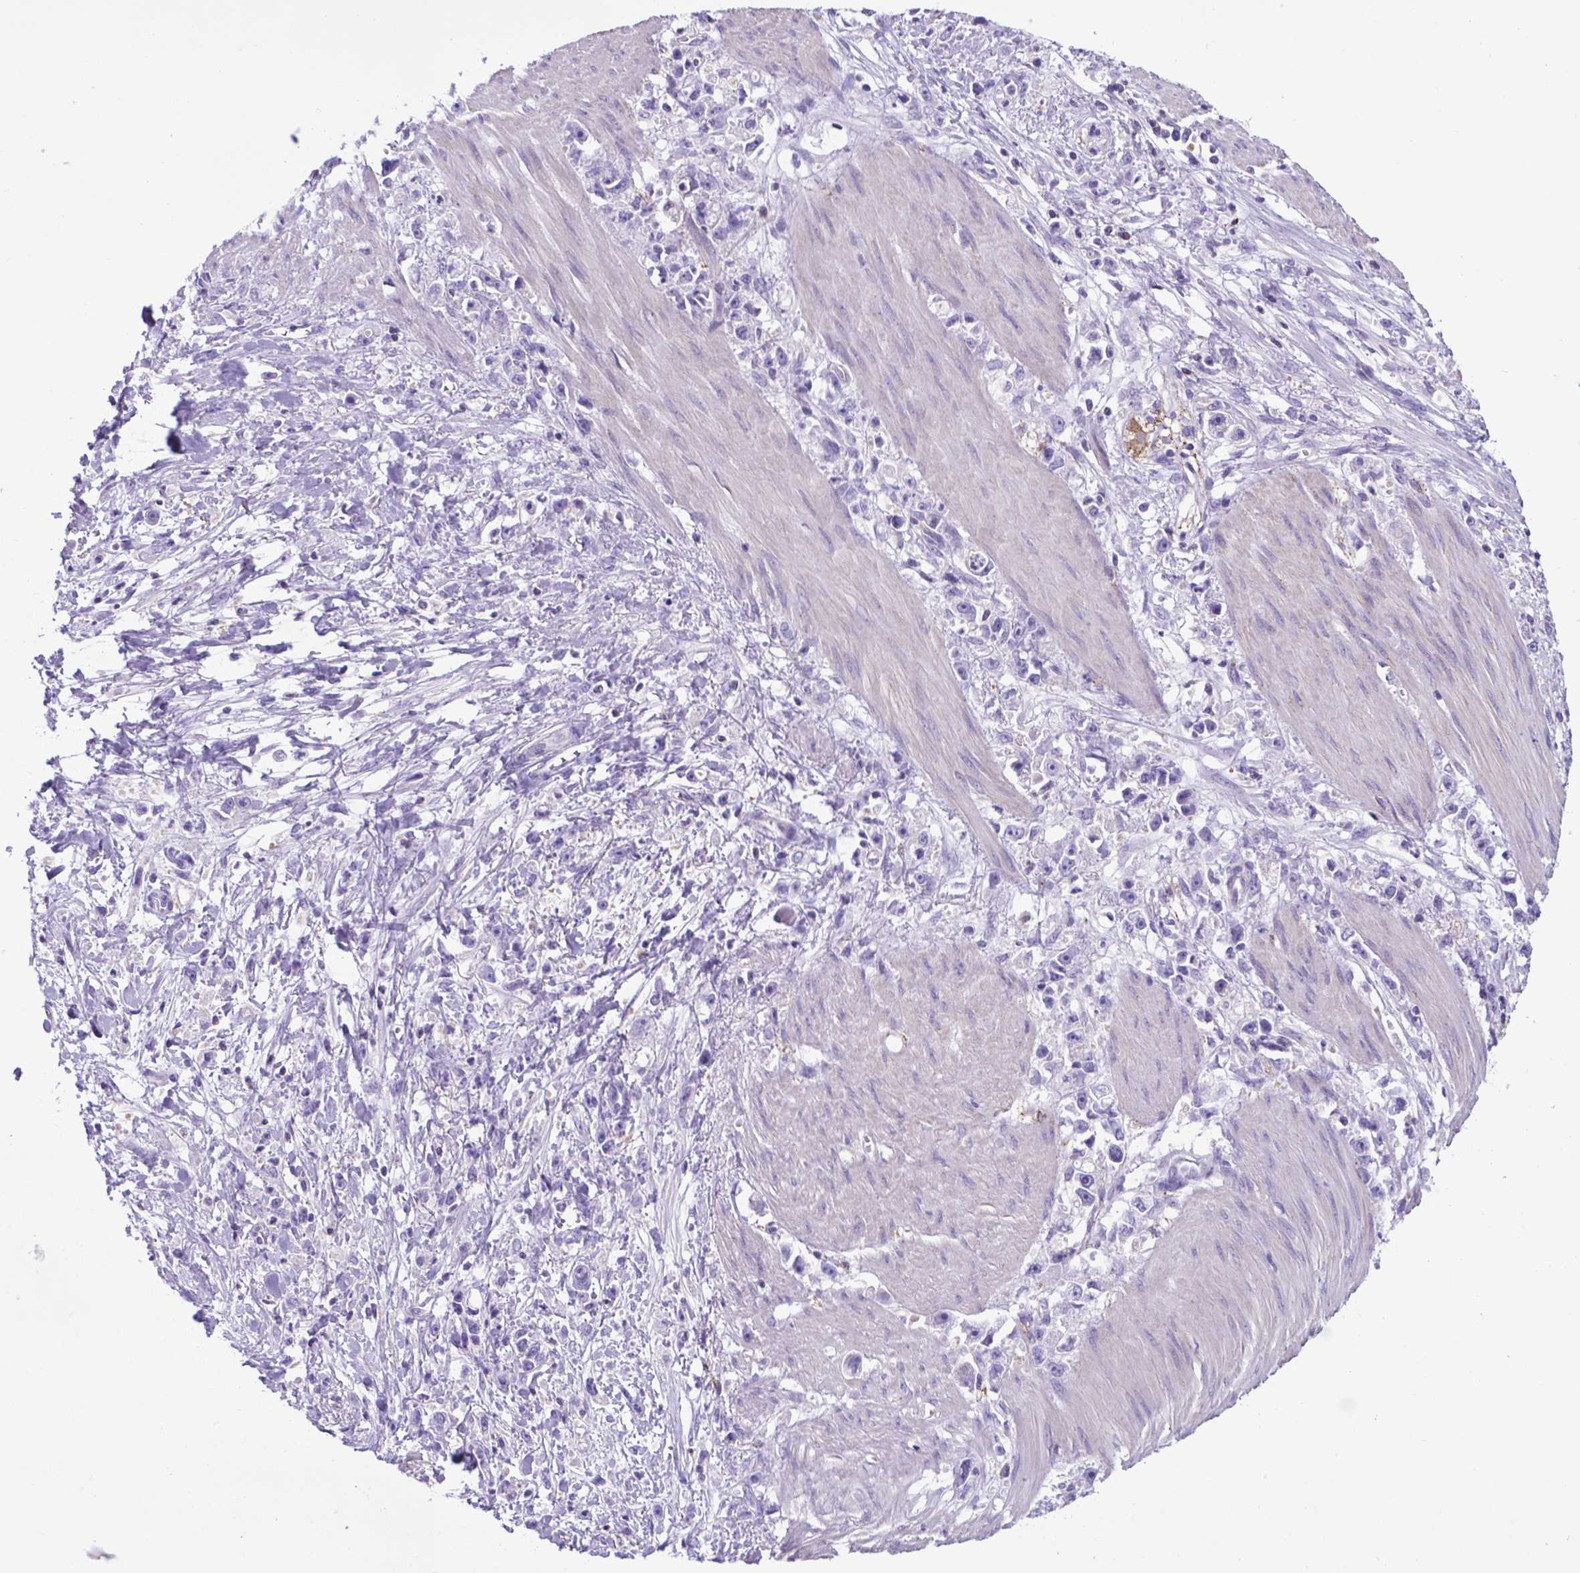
{"staining": {"intensity": "negative", "quantity": "none", "location": "none"}, "tissue": "stomach cancer", "cell_type": "Tumor cells", "image_type": "cancer", "snomed": [{"axis": "morphology", "description": "Adenocarcinoma, NOS"}, {"axis": "topography", "description": "Stomach"}], "caption": "This is an IHC photomicrograph of adenocarcinoma (stomach). There is no staining in tumor cells.", "gene": "POU3F3", "patient": {"sex": "female", "age": 59}}